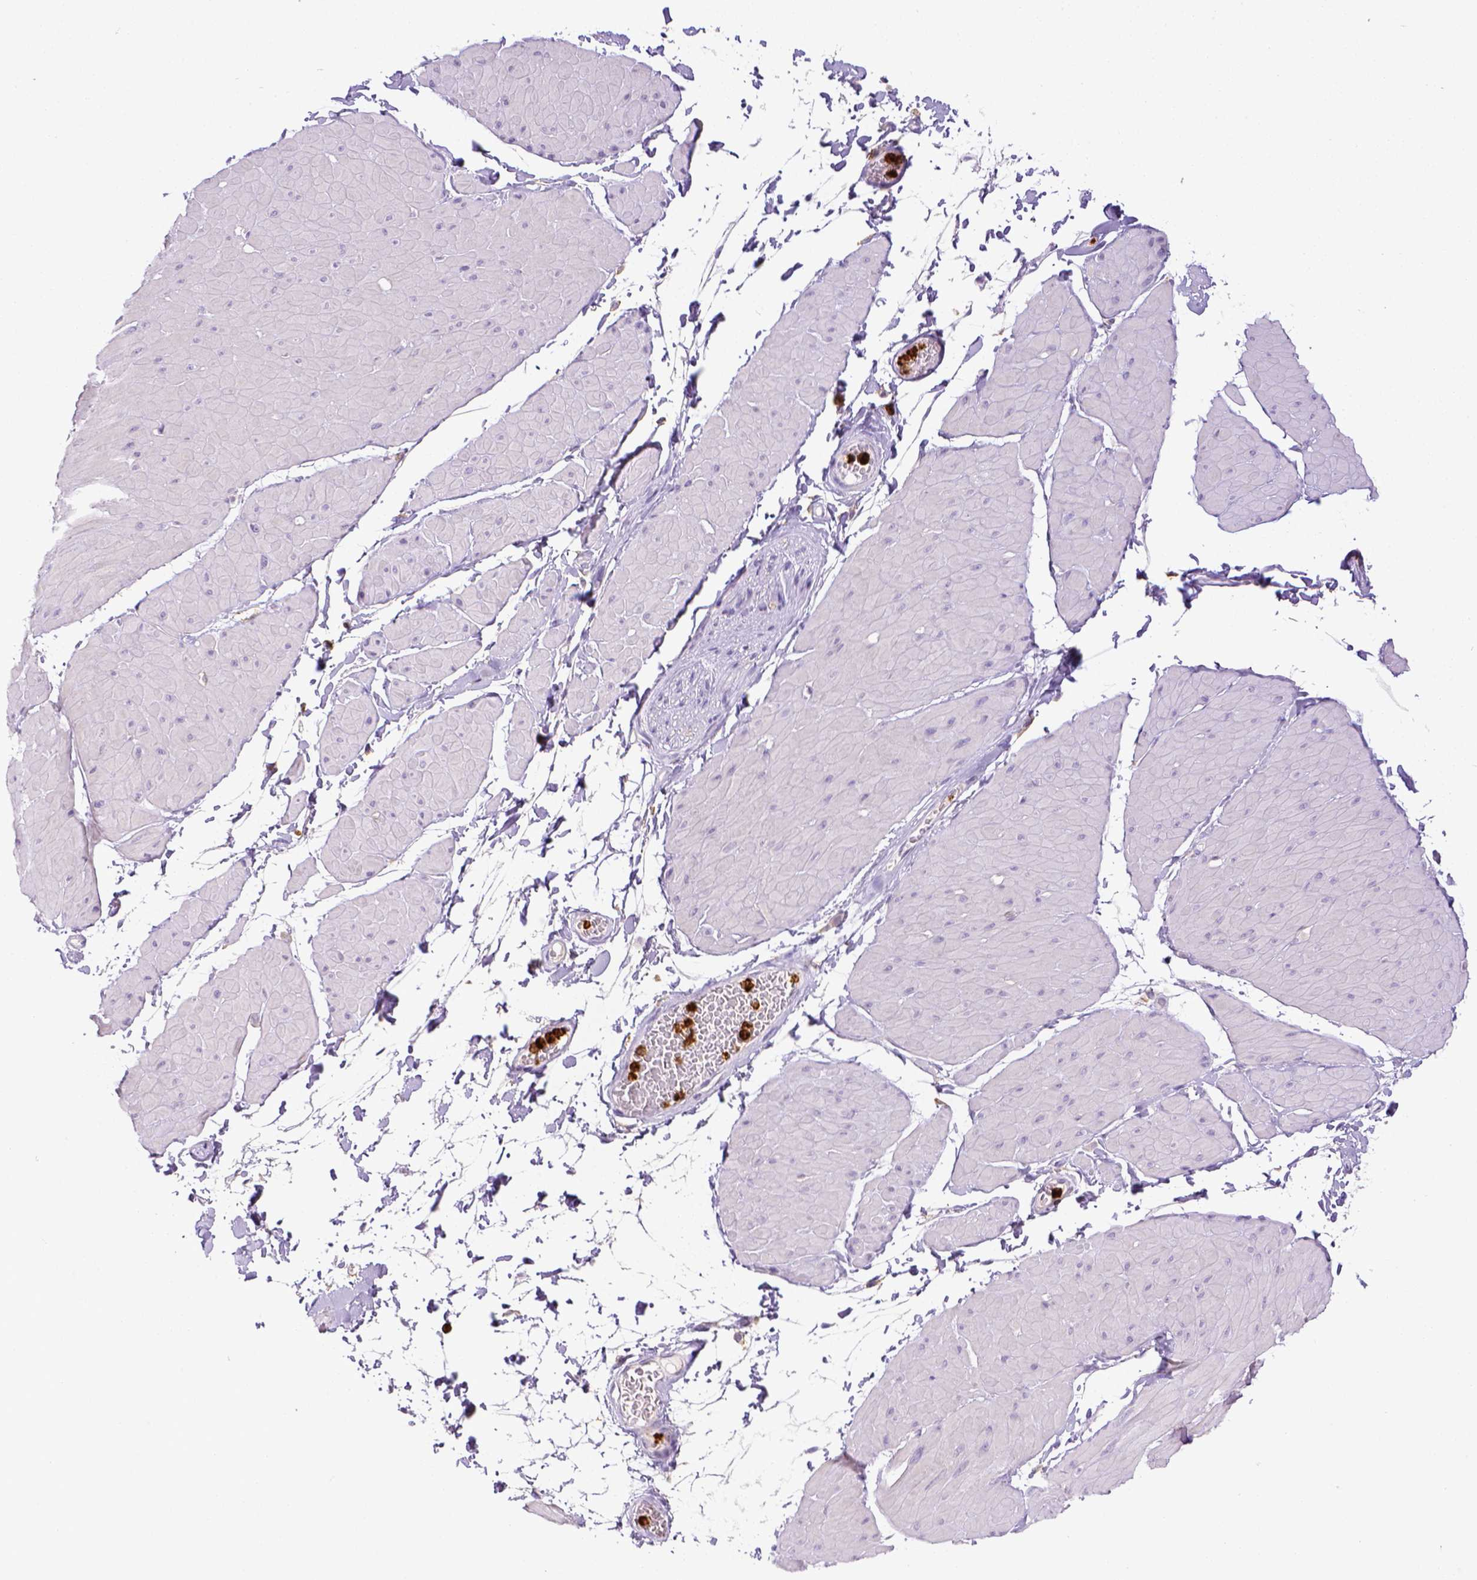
{"staining": {"intensity": "negative", "quantity": "none", "location": "none"}, "tissue": "adipose tissue", "cell_type": "Adipocytes", "image_type": "normal", "snomed": [{"axis": "morphology", "description": "Normal tissue, NOS"}, {"axis": "topography", "description": "Smooth muscle"}, {"axis": "topography", "description": "Peripheral nerve tissue"}], "caption": "The image shows no significant staining in adipocytes of adipose tissue.", "gene": "ITGAM", "patient": {"sex": "male", "age": 58}}